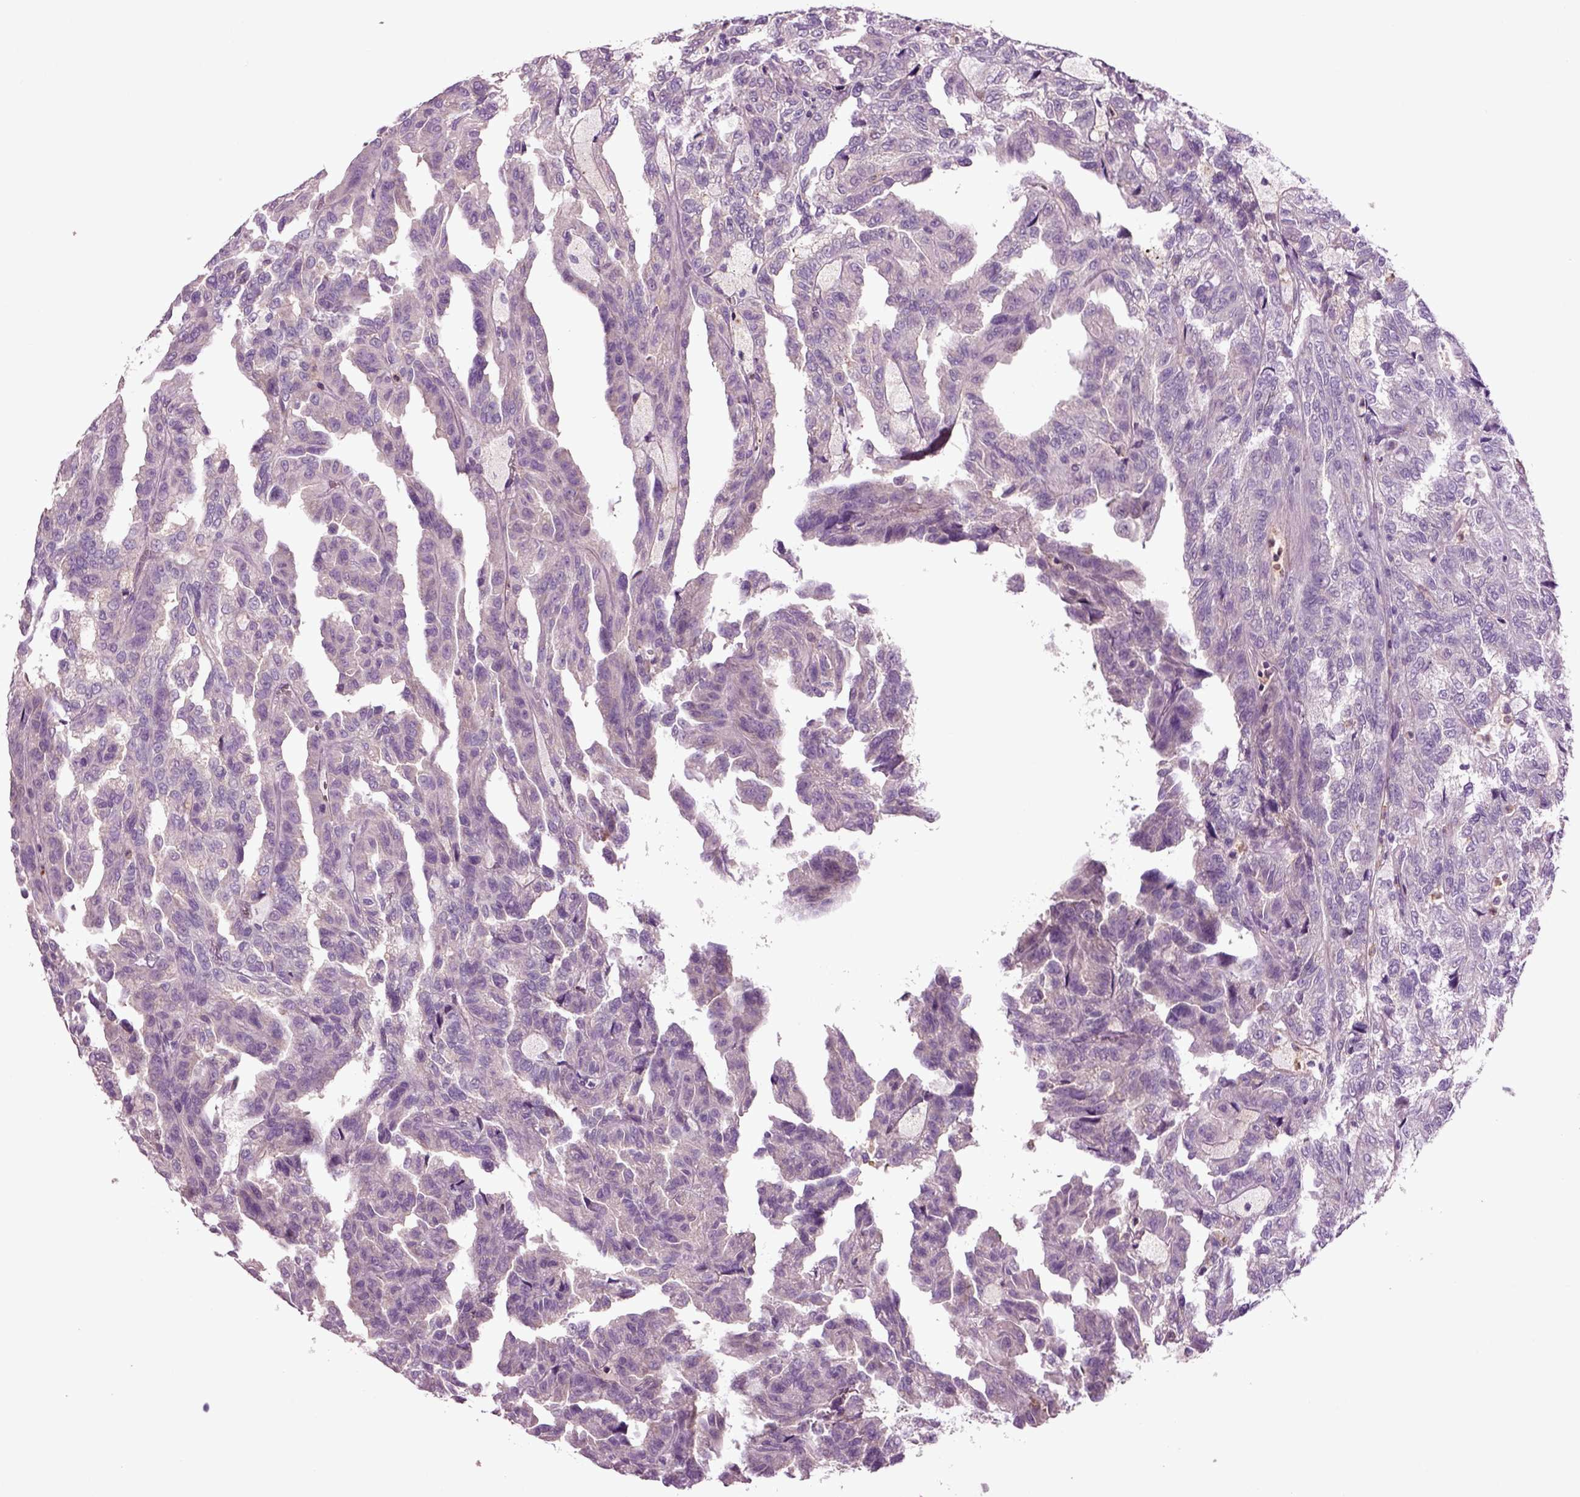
{"staining": {"intensity": "negative", "quantity": "none", "location": "none"}, "tissue": "renal cancer", "cell_type": "Tumor cells", "image_type": "cancer", "snomed": [{"axis": "morphology", "description": "Adenocarcinoma, NOS"}, {"axis": "topography", "description": "Kidney"}], "caption": "Immunohistochemical staining of renal cancer (adenocarcinoma) demonstrates no significant expression in tumor cells. (DAB IHC with hematoxylin counter stain).", "gene": "SPON1", "patient": {"sex": "male", "age": 79}}